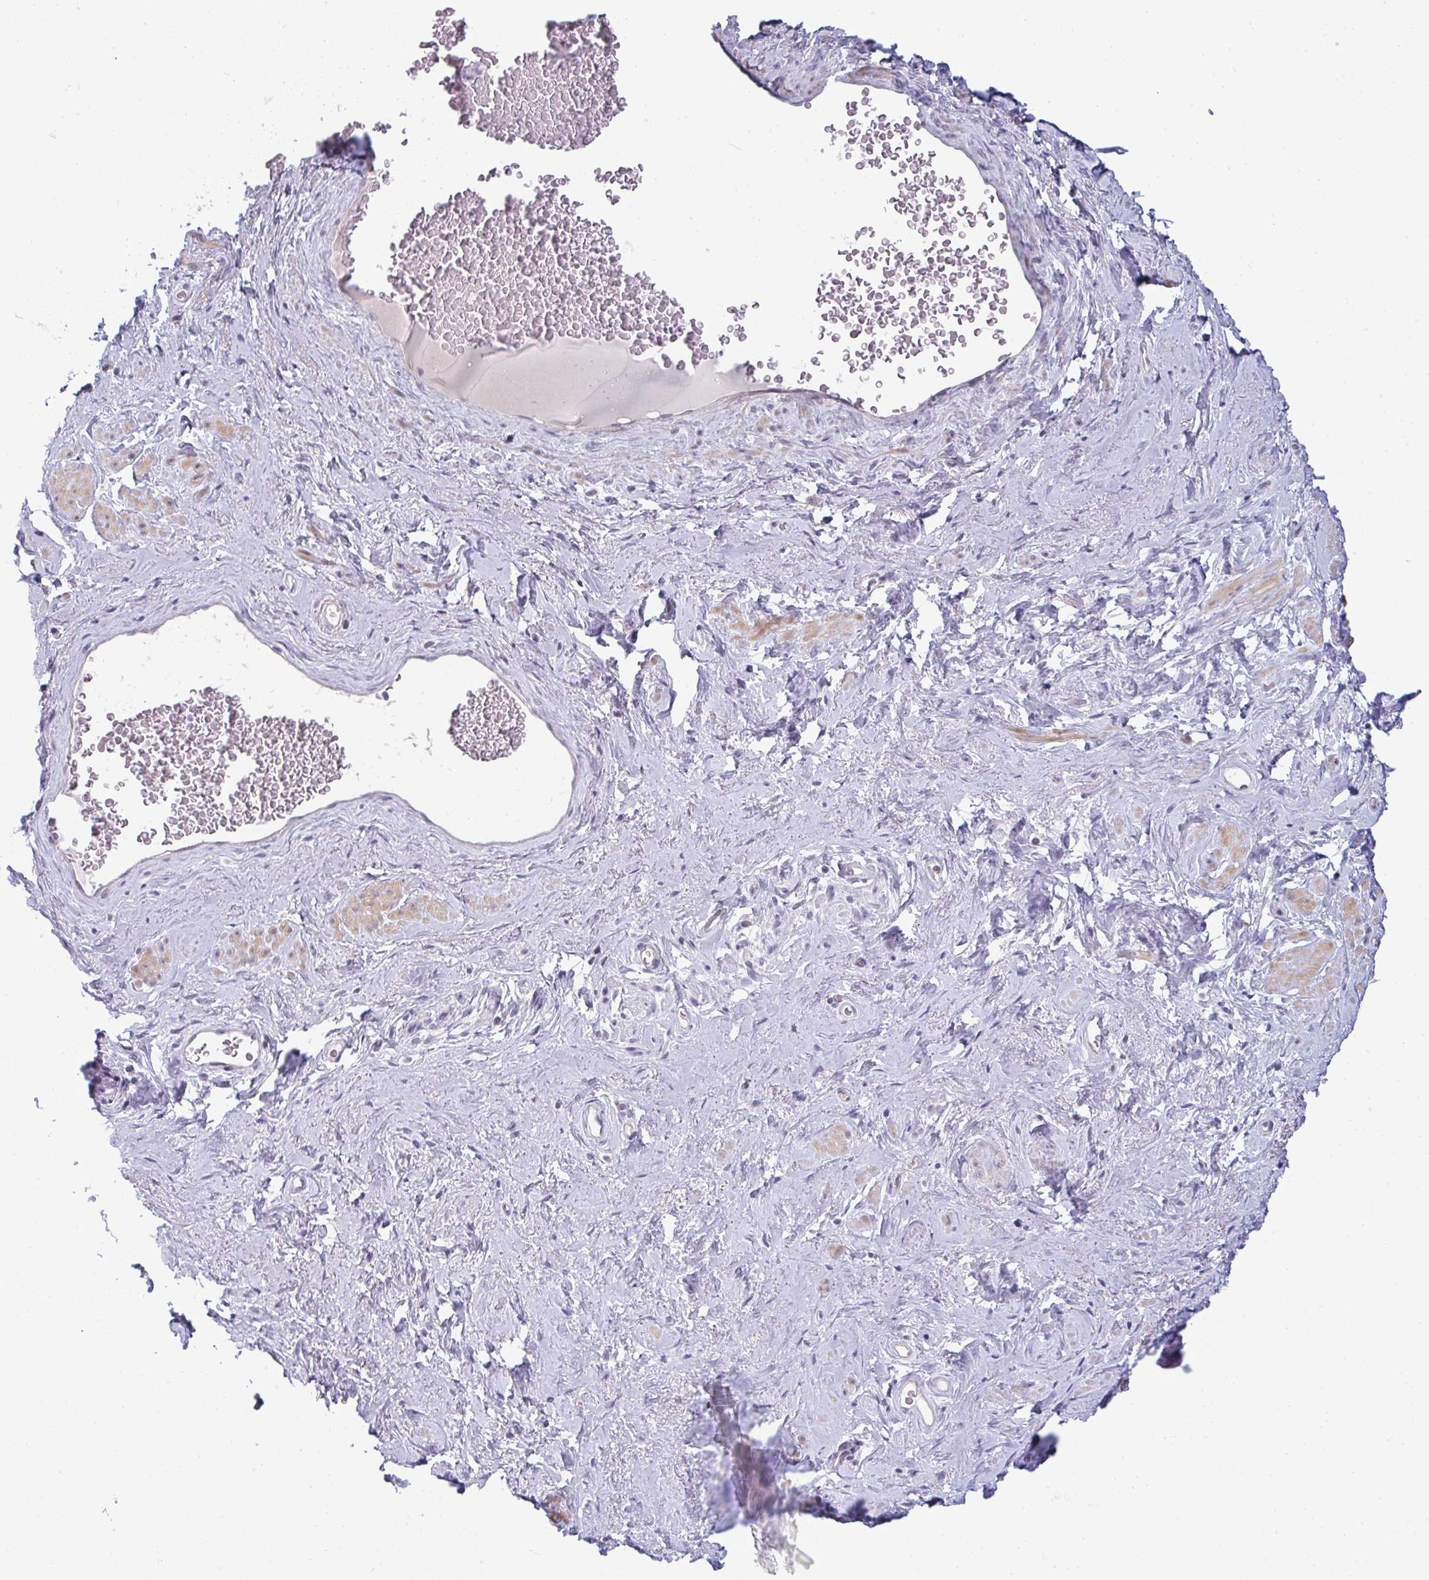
{"staining": {"intensity": "negative", "quantity": "none", "location": "none"}, "tissue": "adipose tissue", "cell_type": "Adipocytes", "image_type": "normal", "snomed": [{"axis": "morphology", "description": "Normal tissue, NOS"}, {"axis": "topography", "description": "Vagina"}, {"axis": "topography", "description": "Peripheral nerve tissue"}], "caption": "Adipocytes are negative for protein expression in unremarkable human adipose tissue. (Stains: DAB immunohistochemistry (IHC) with hematoxylin counter stain, Microscopy: brightfield microscopy at high magnification).", "gene": "TEX33", "patient": {"sex": "female", "age": 71}}